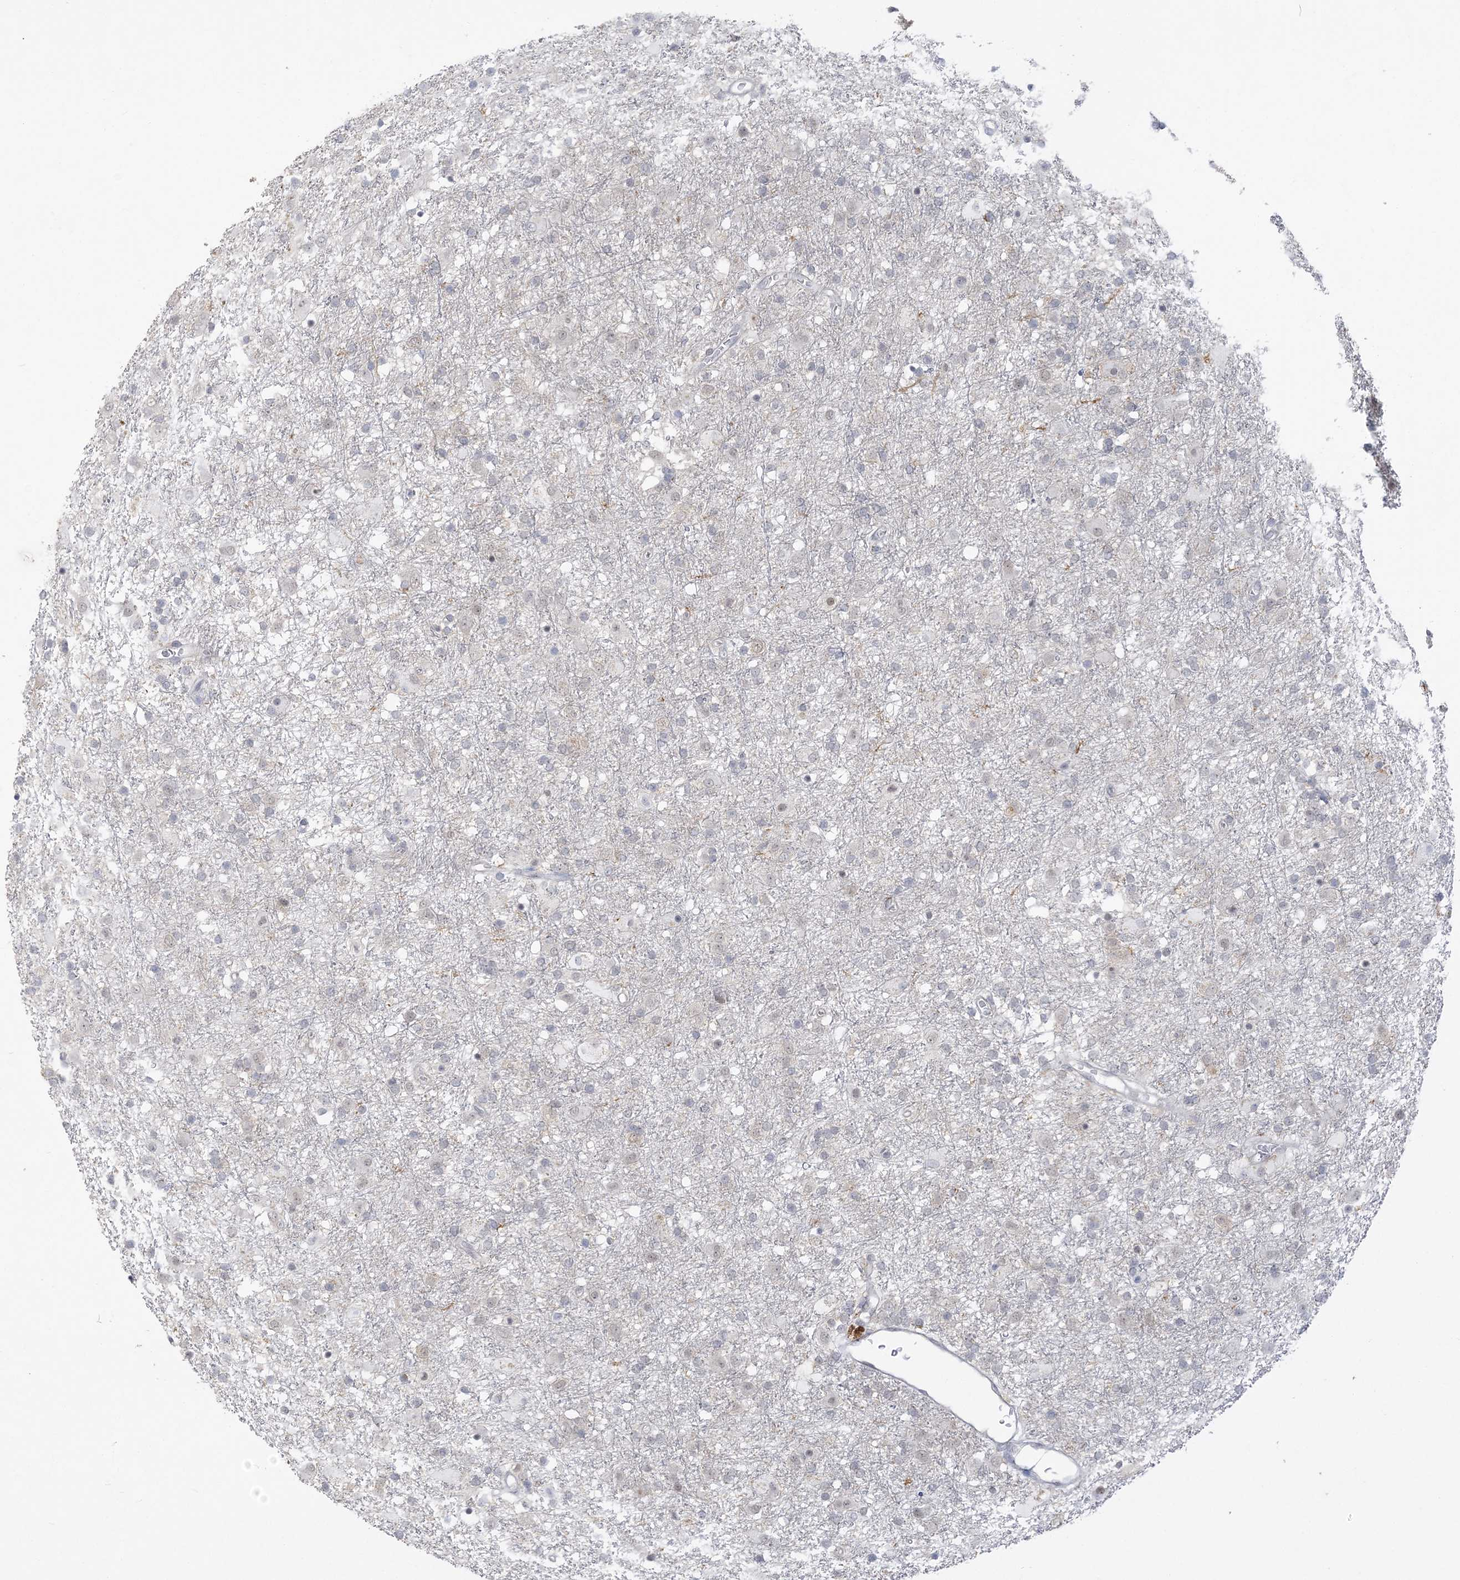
{"staining": {"intensity": "negative", "quantity": "none", "location": "none"}, "tissue": "glioma", "cell_type": "Tumor cells", "image_type": "cancer", "snomed": [{"axis": "morphology", "description": "Glioma, malignant, Low grade"}, {"axis": "topography", "description": "Brain"}], "caption": "Immunohistochemistry of glioma demonstrates no staining in tumor cells.", "gene": "ANKS1A", "patient": {"sex": "male", "age": 65}}